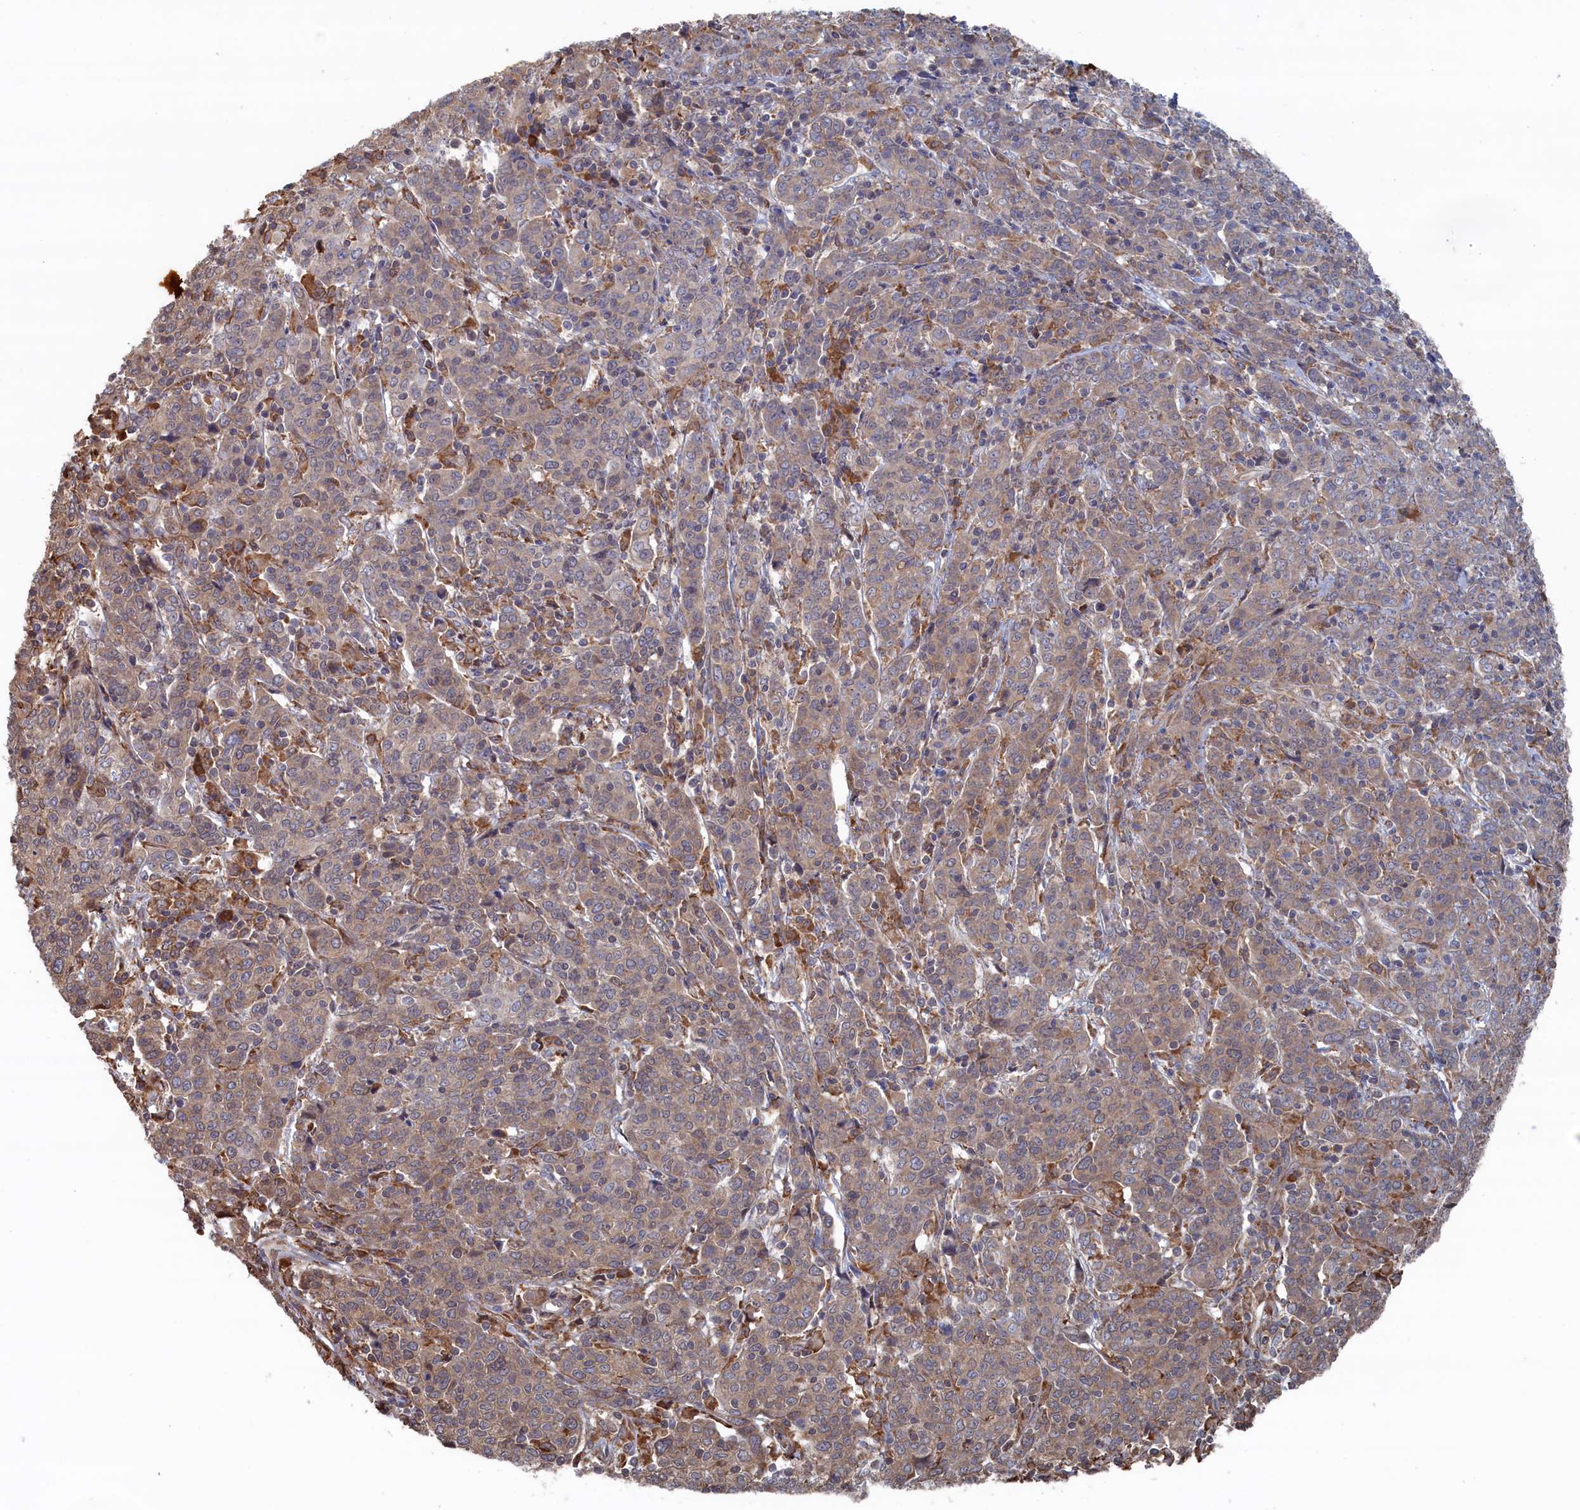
{"staining": {"intensity": "weak", "quantity": "25%-75%", "location": "cytoplasmic/membranous"}, "tissue": "cervical cancer", "cell_type": "Tumor cells", "image_type": "cancer", "snomed": [{"axis": "morphology", "description": "Squamous cell carcinoma, NOS"}, {"axis": "topography", "description": "Cervix"}], "caption": "Approximately 25%-75% of tumor cells in cervical cancer demonstrate weak cytoplasmic/membranous protein staining as visualized by brown immunohistochemical staining.", "gene": "BPIFB6", "patient": {"sex": "female", "age": 67}}